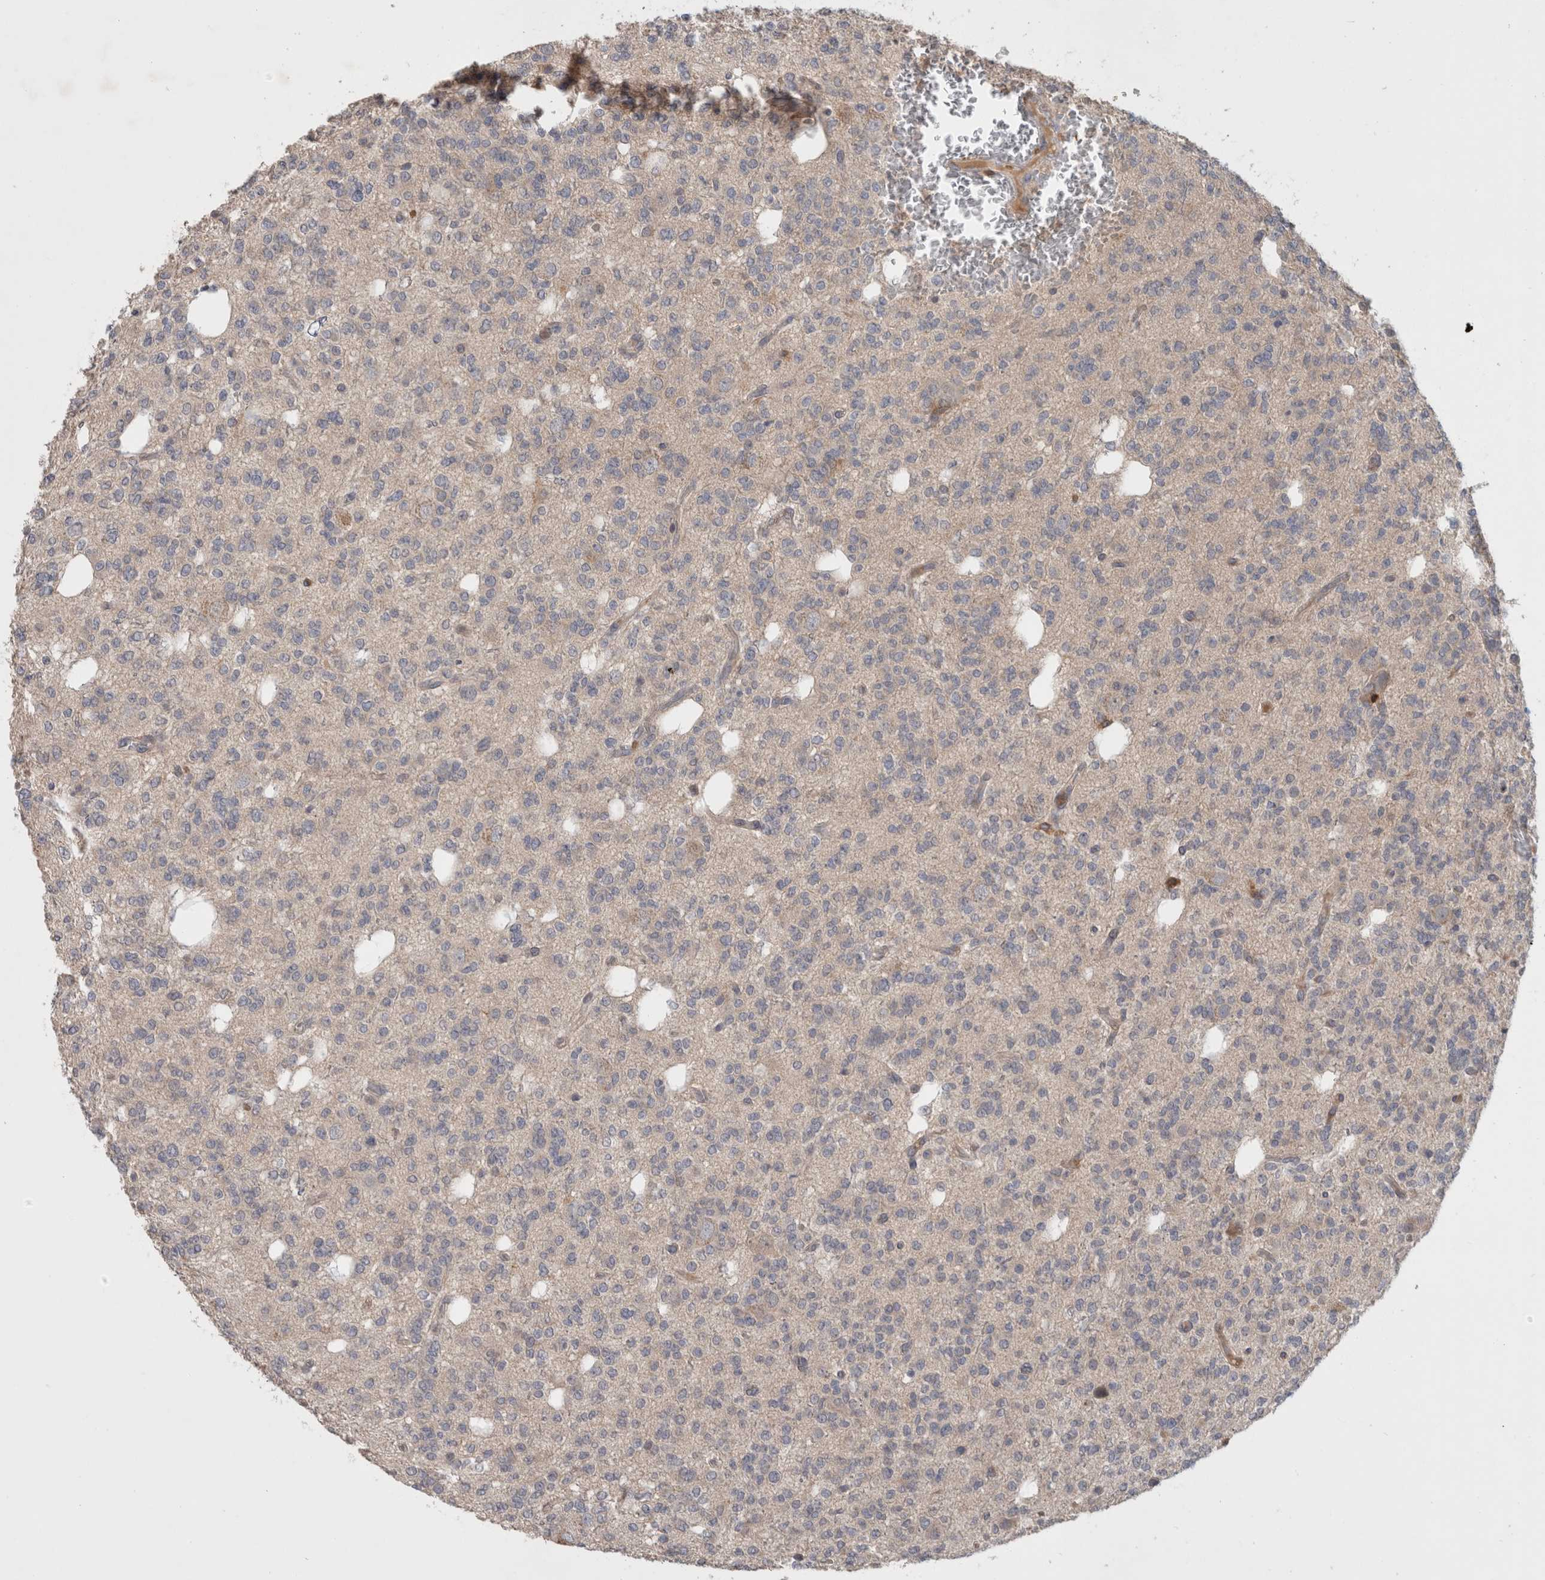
{"staining": {"intensity": "negative", "quantity": "none", "location": "none"}, "tissue": "glioma", "cell_type": "Tumor cells", "image_type": "cancer", "snomed": [{"axis": "morphology", "description": "Glioma, malignant, Low grade"}, {"axis": "topography", "description": "Brain"}], "caption": "The immunohistochemistry (IHC) micrograph has no significant positivity in tumor cells of low-grade glioma (malignant) tissue. (Immunohistochemistry, brightfield microscopy, high magnification).", "gene": "GFRA2", "patient": {"sex": "male", "age": 38}}